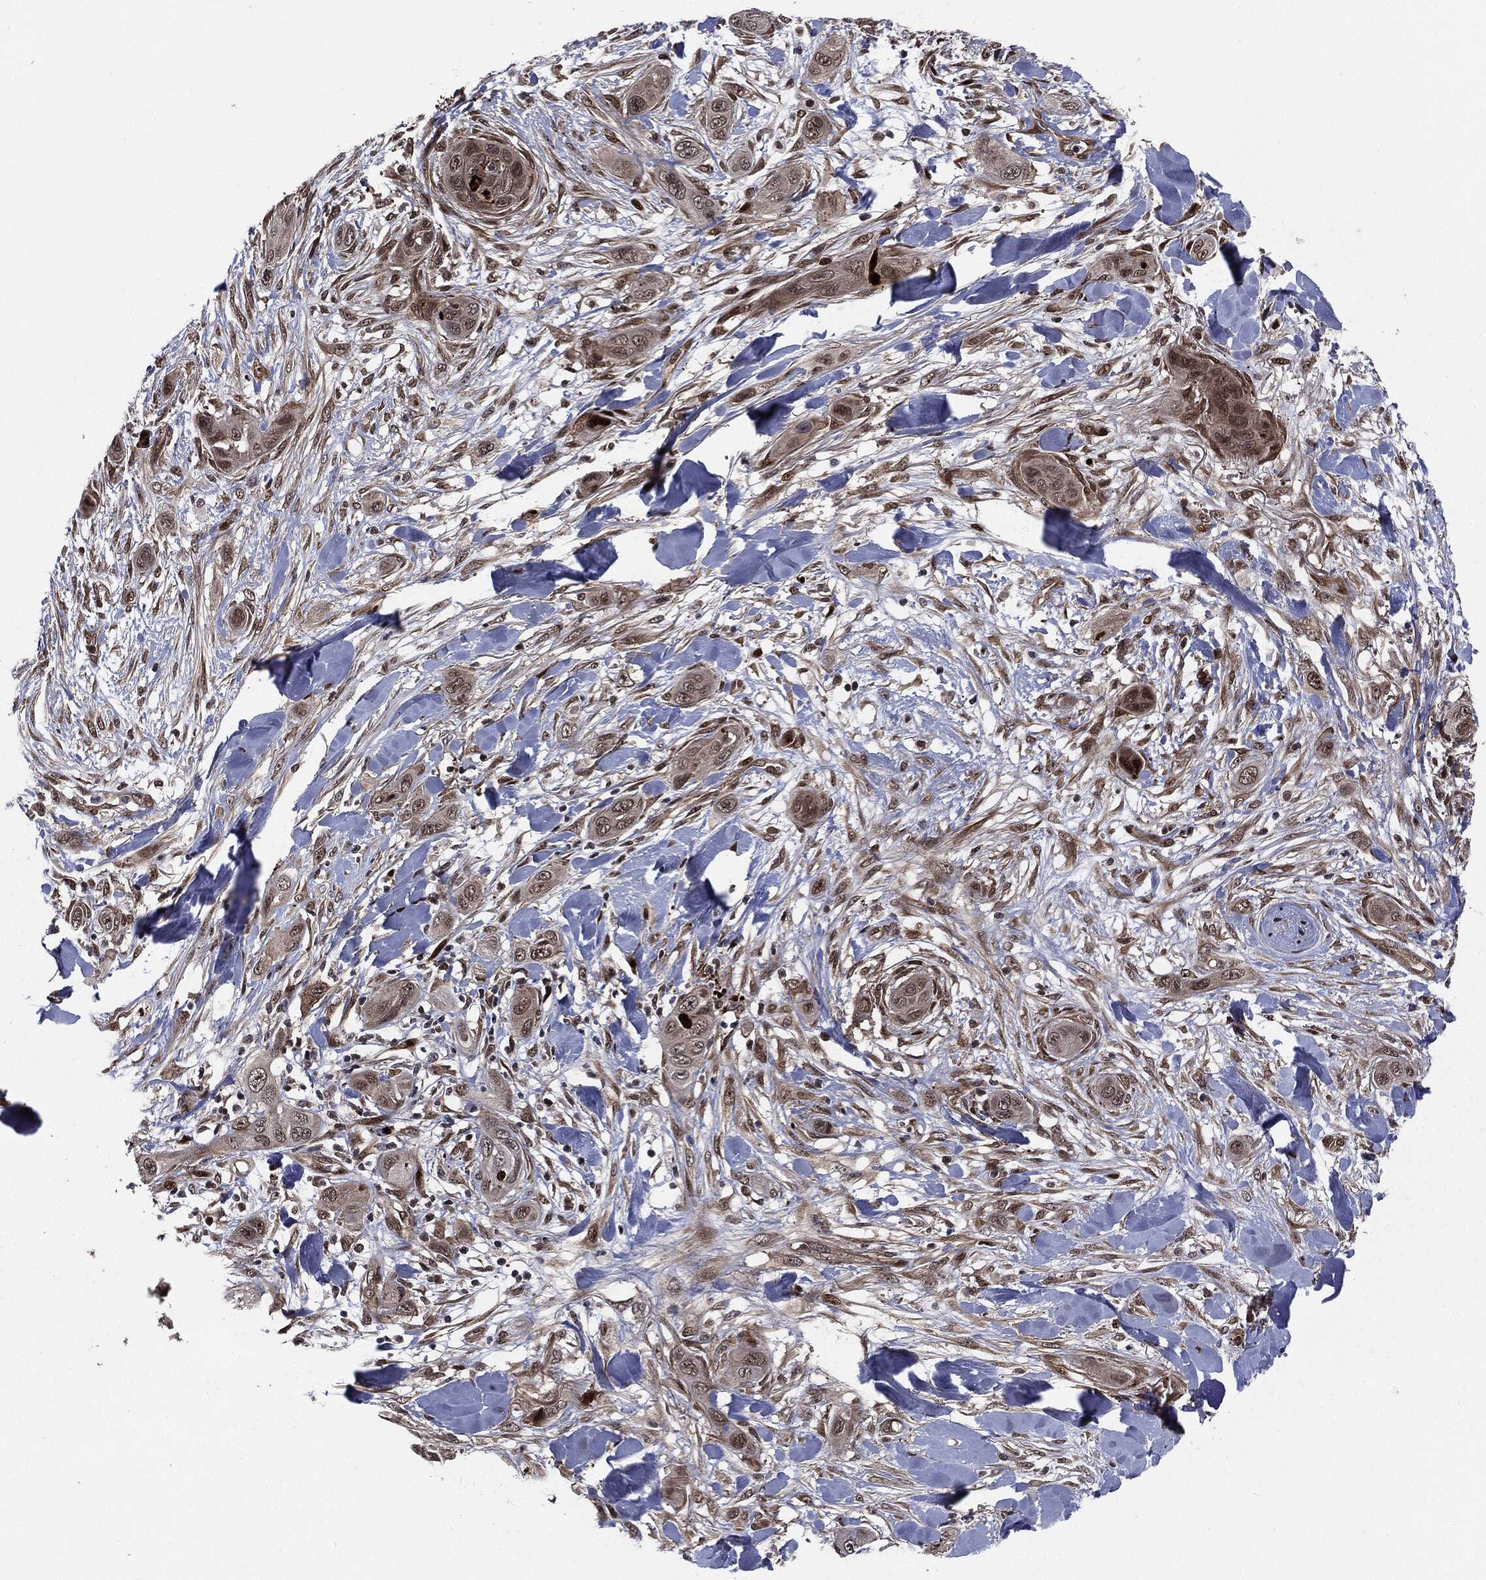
{"staining": {"intensity": "moderate", "quantity": "<25%", "location": "nuclear"}, "tissue": "skin cancer", "cell_type": "Tumor cells", "image_type": "cancer", "snomed": [{"axis": "morphology", "description": "Squamous cell carcinoma, NOS"}, {"axis": "topography", "description": "Skin"}], "caption": "This micrograph displays skin cancer (squamous cell carcinoma) stained with immunohistochemistry (IHC) to label a protein in brown. The nuclear of tumor cells show moderate positivity for the protein. Nuclei are counter-stained blue.", "gene": "SMAD4", "patient": {"sex": "male", "age": 78}}